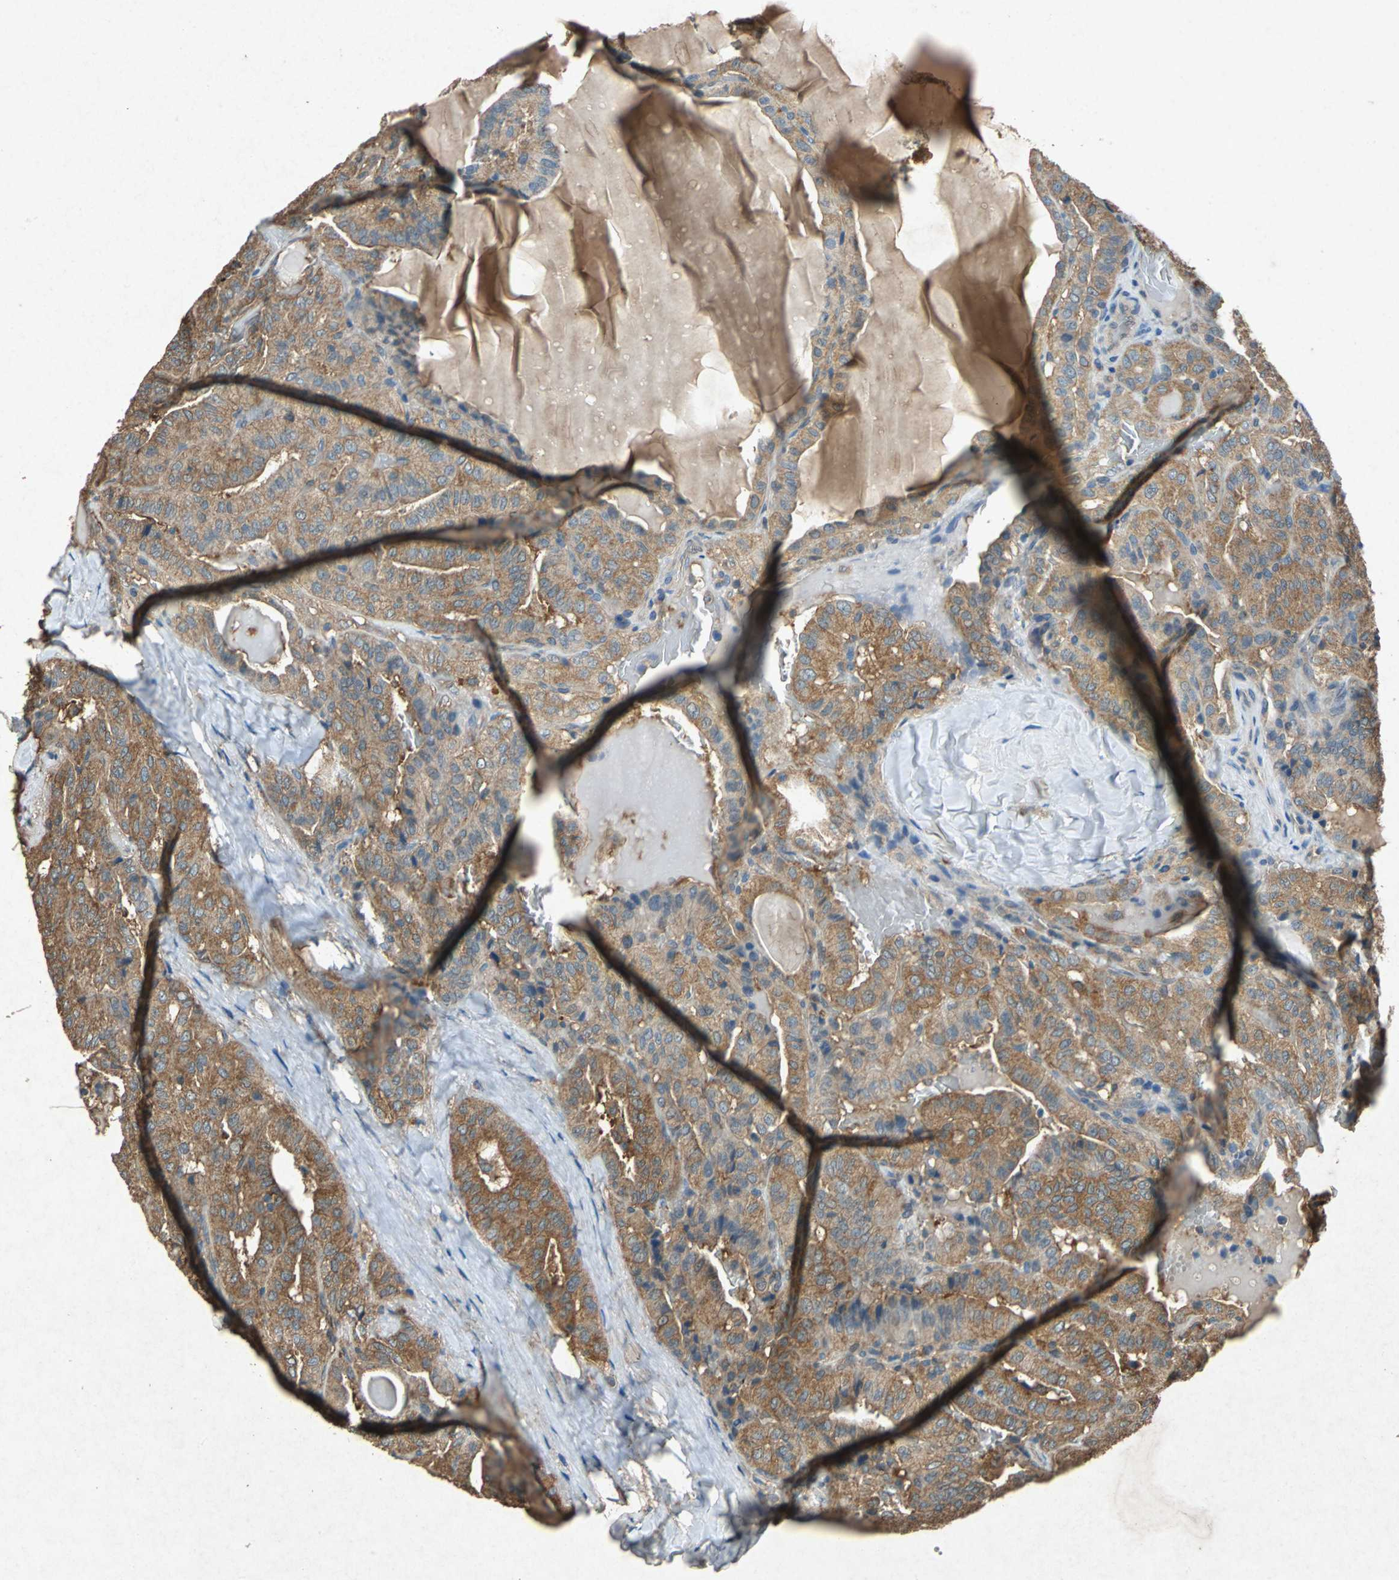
{"staining": {"intensity": "moderate", "quantity": ">75%", "location": "cytoplasmic/membranous"}, "tissue": "thyroid cancer", "cell_type": "Tumor cells", "image_type": "cancer", "snomed": [{"axis": "morphology", "description": "Papillary adenocarcinoma, NOS"}, {"axis": "topography", "description": "Thyroid gland"}], "caption": "This image displays immunohistochemistry staining of thyroid cancer, with medium moderate cytoplasmic/membranous staining in about >75% of tumor cells.", "gene": "HSP90AB1", "patient": {"sex": "male", "age": 77}}